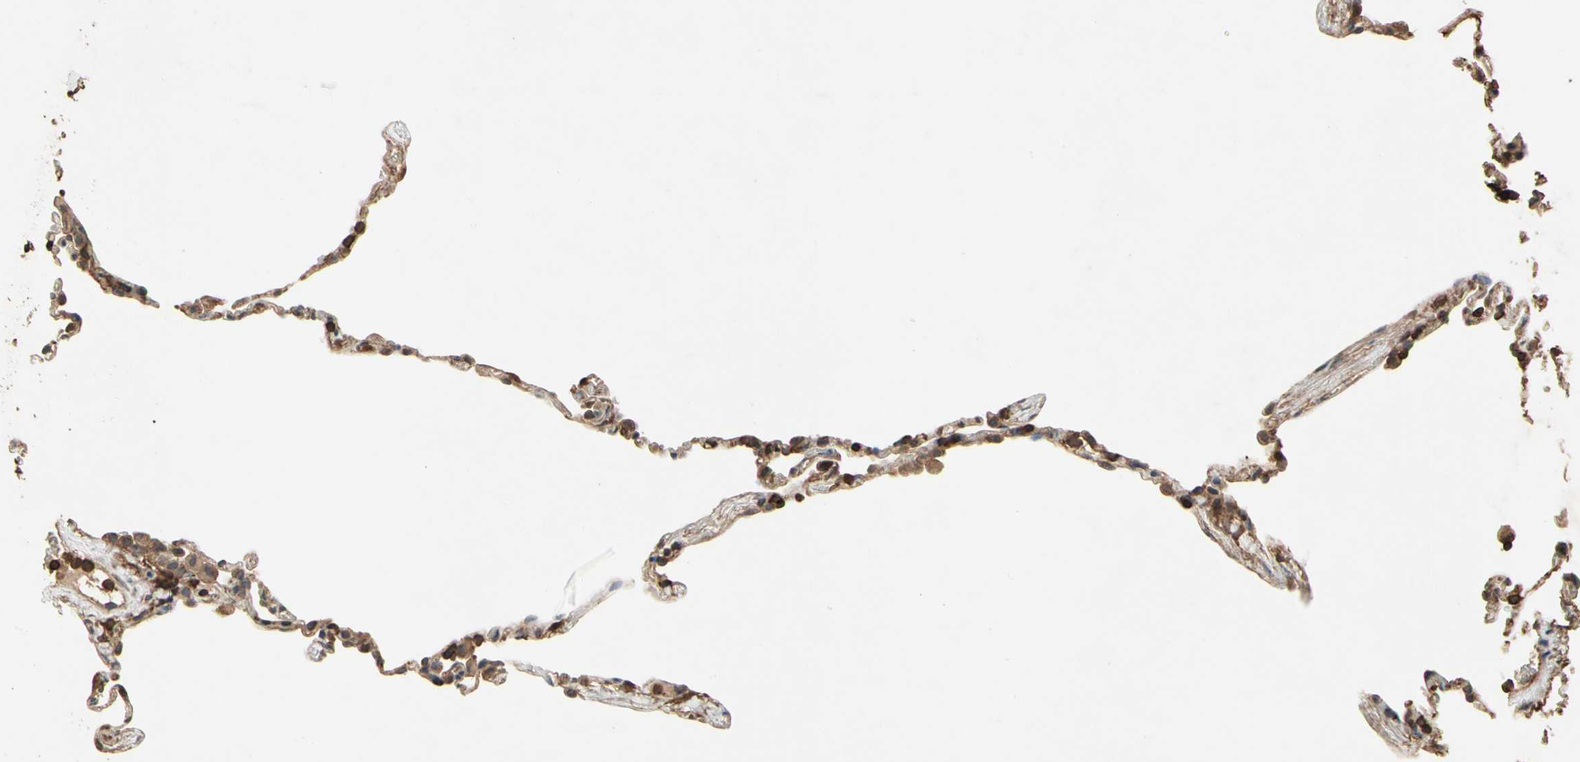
{"staining": {"intensity": "moderate", "quantity": ">75%", "location": "cytoplasmic/membranous"}, "tissue": "lung", "cell_type": "Alveolar cells", "image_type": "normal", "snomed": [{"axis": "morphology", "description": "Normal tissue, NOS"}, {"axis": "topography", "description": "Lung"}], "caption": "A high-resolution histopathology image shows IHC staining of normal lung, which shows moderate cytoplasmic/membranous expression in about >75% of alveolar cells.", "gene": "MAP3K10", "patient": {"sex": "male", "age": 59}}